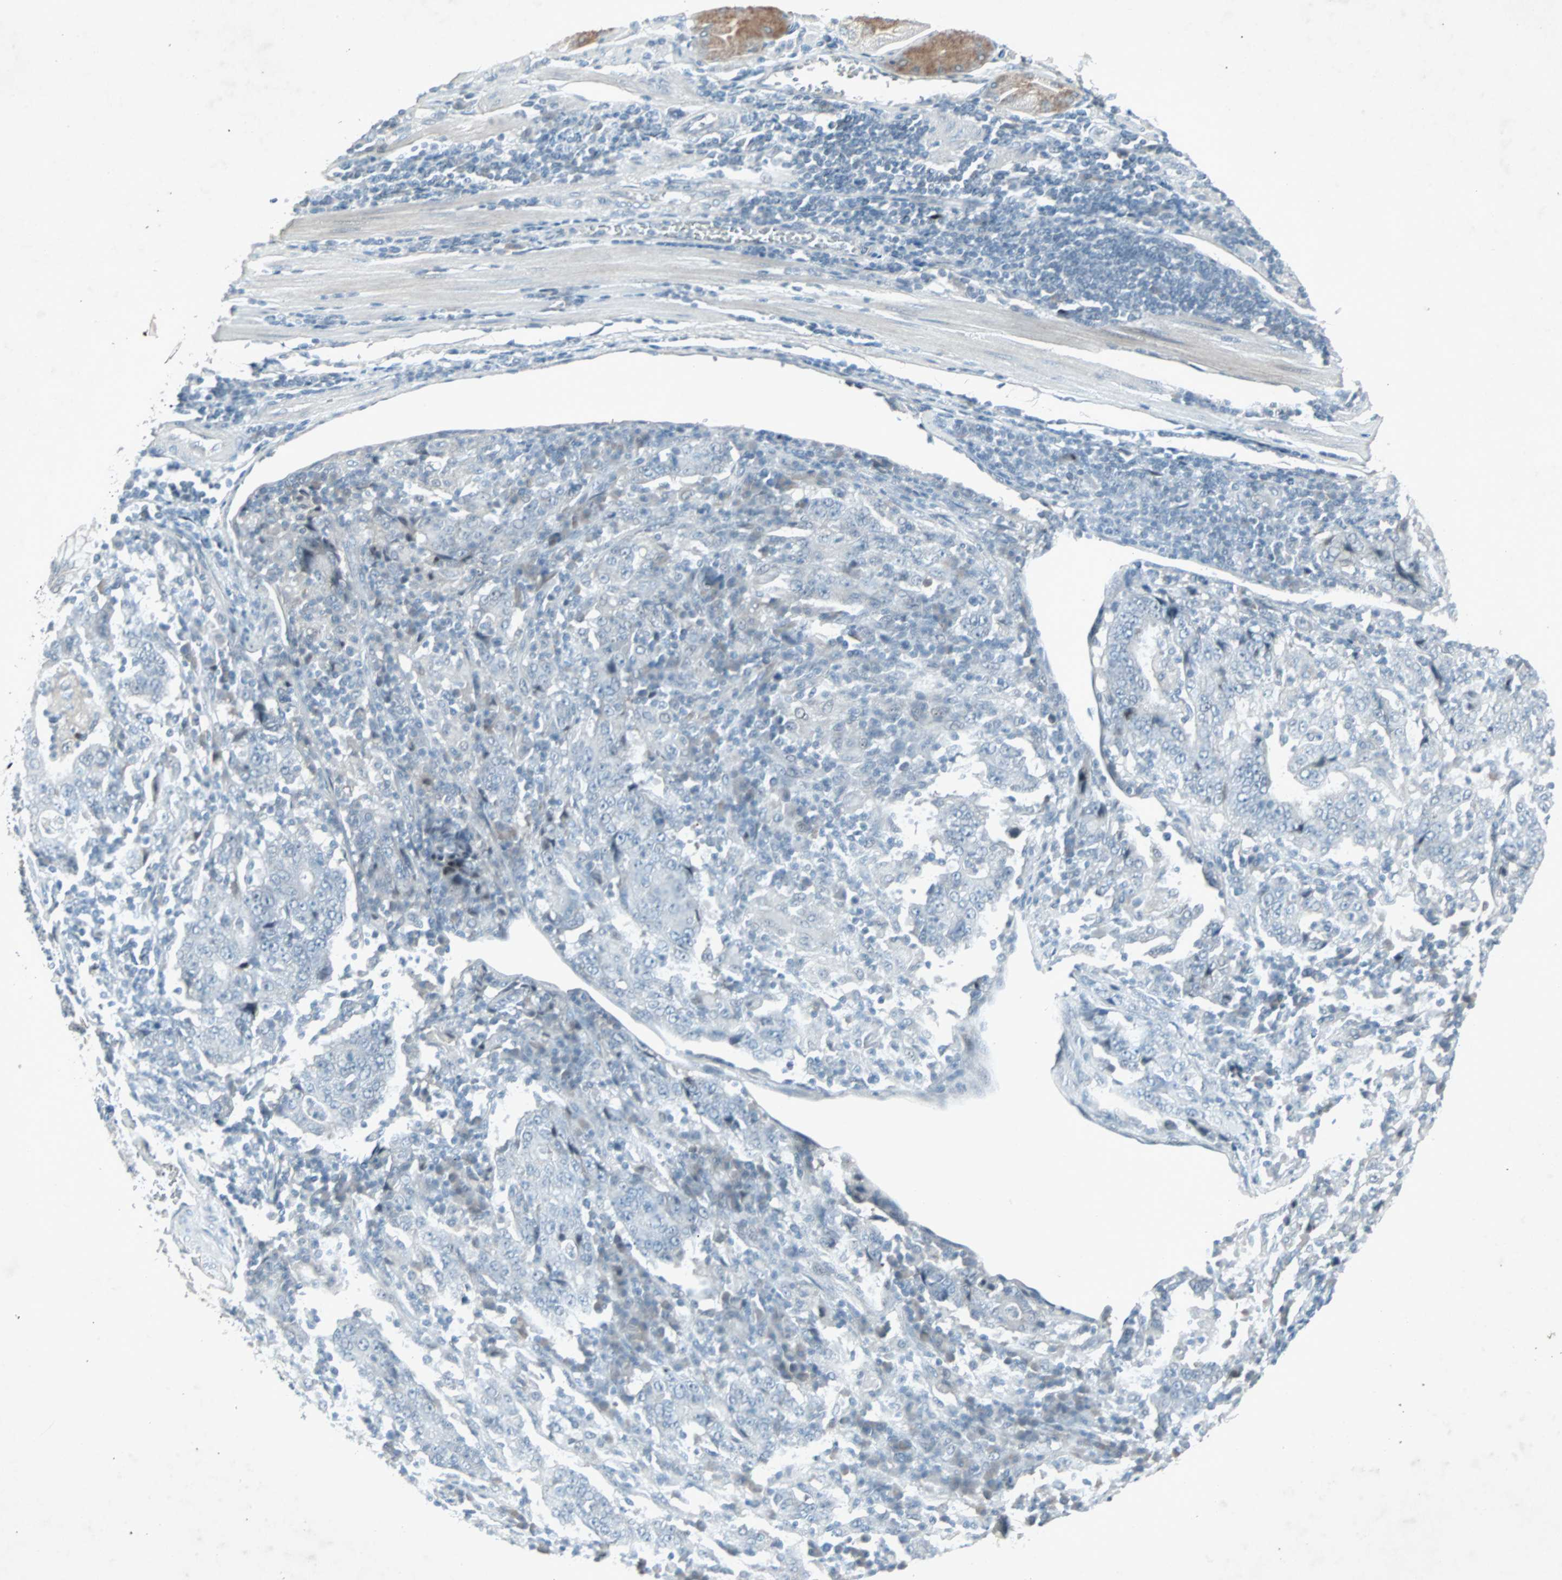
{"staining": {"intensity": "negative", "quantity": "none", "location": "none"}, "tissue": "stomach cancer", "cell_type": "Tumor cells", "image_type": "cancer", "snomed": [{"axis": "morphology", "description": "Normal tissue, NOS"}, {"axis": "morphology", "description": "Adenocarcinoma, NOS"}, {"axis": "topography", "description": "Stomach, upper"}, {"axis": "topography", "description": "Stomach"}], "caption": "IHC of human stomach cancer (adenocarcinoma) displays no positivity in tumor cells.", "gene": "LANCL3", "patient": {"sex": "male", "age": 59}}